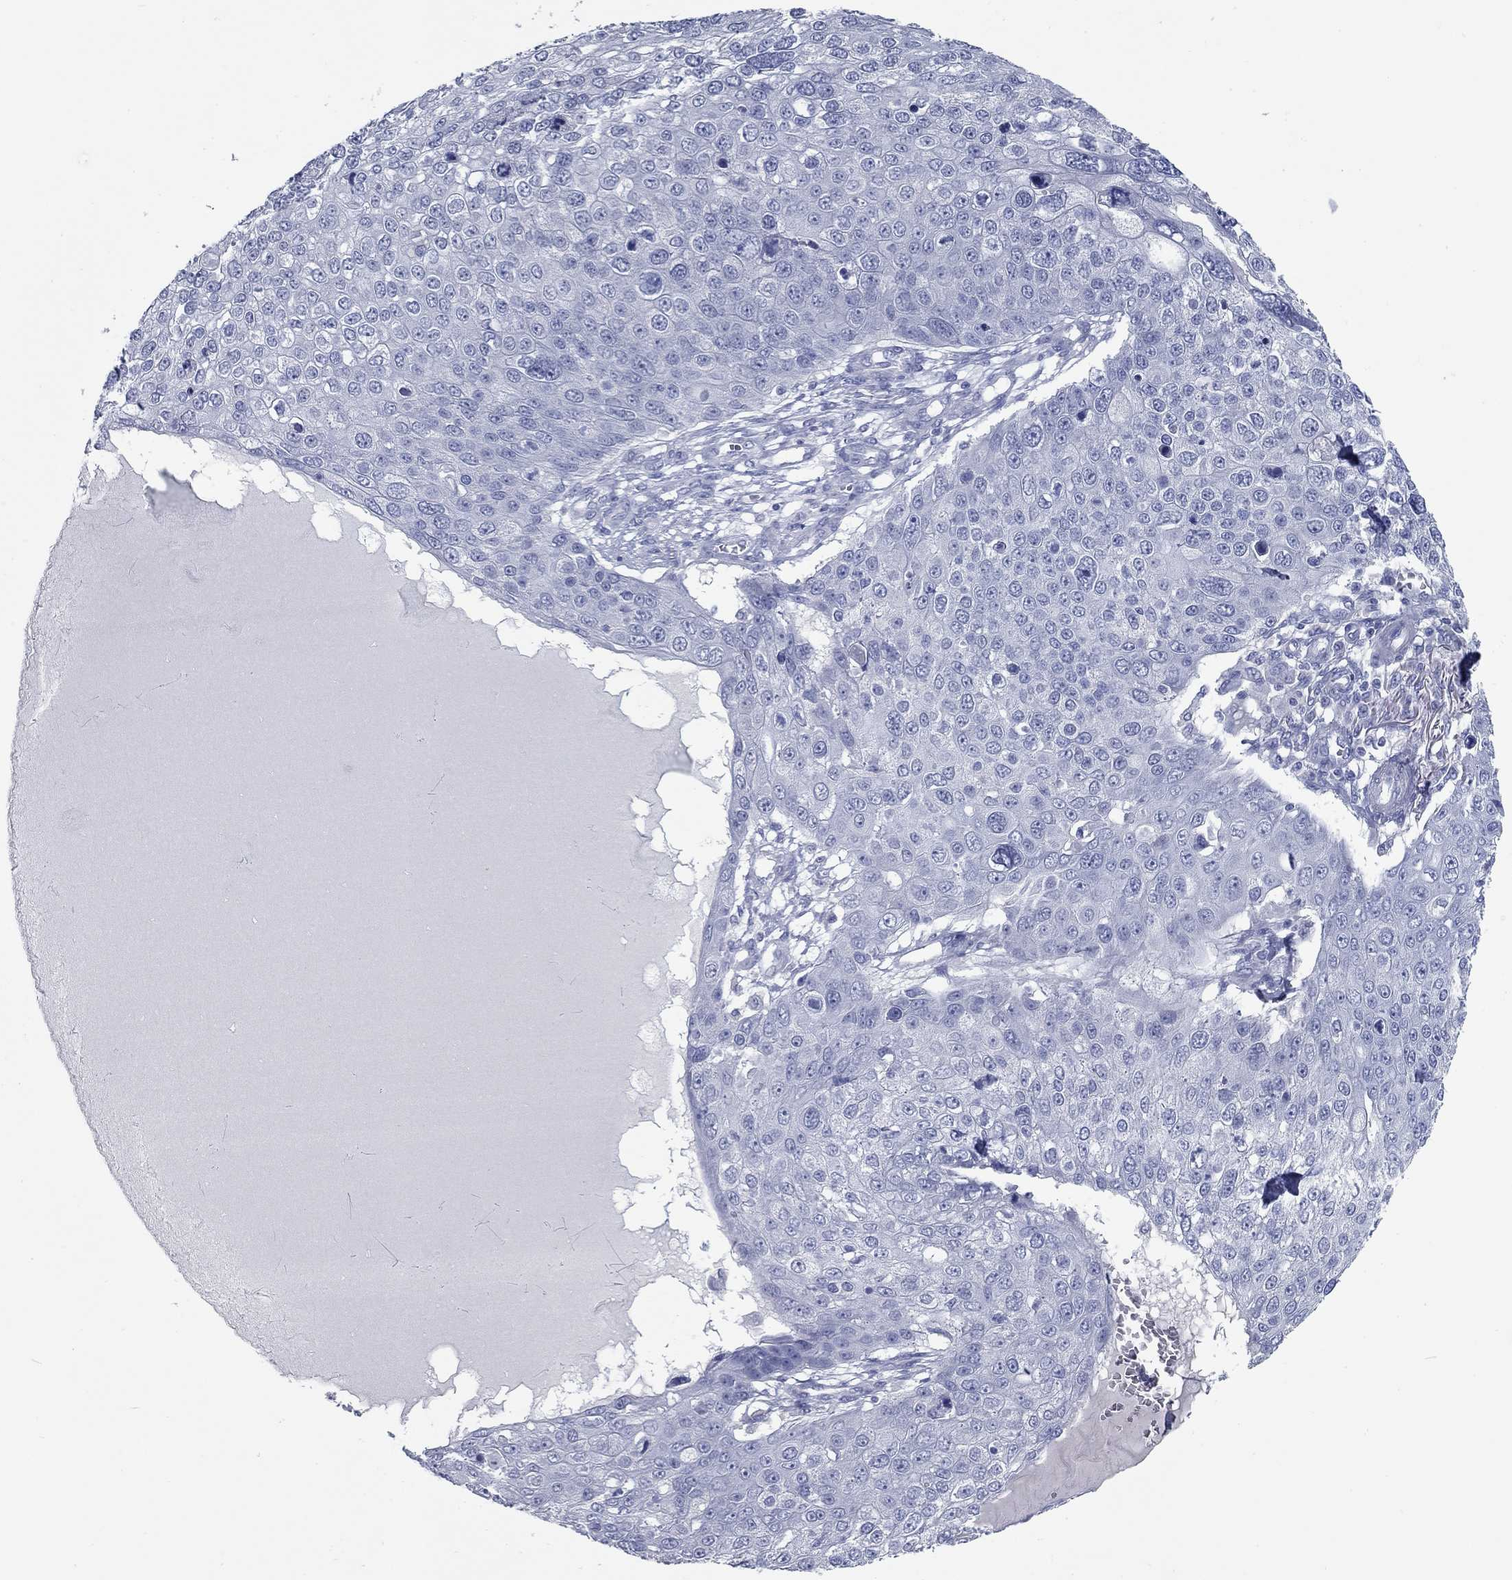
{"staining": {"intensity": "negative", "quantity": "none", "location": "none"}, "tissue": "skin cancer", "cell_type": "Tumor cells", "image_type": "cancer", "snomed": [{"axis": "morphology", "description": "Squamous cell carcinoma, NOS"}, {"axis": "topography", "description": "Skin"}], "caption": "This is a photomicrograph of immunohistochemistry (IHC) staining of skin cancer, which shows no staining in tumor cells.", "gene": "KIRREL2", "patient": {"sex": "male", "age": 71}}